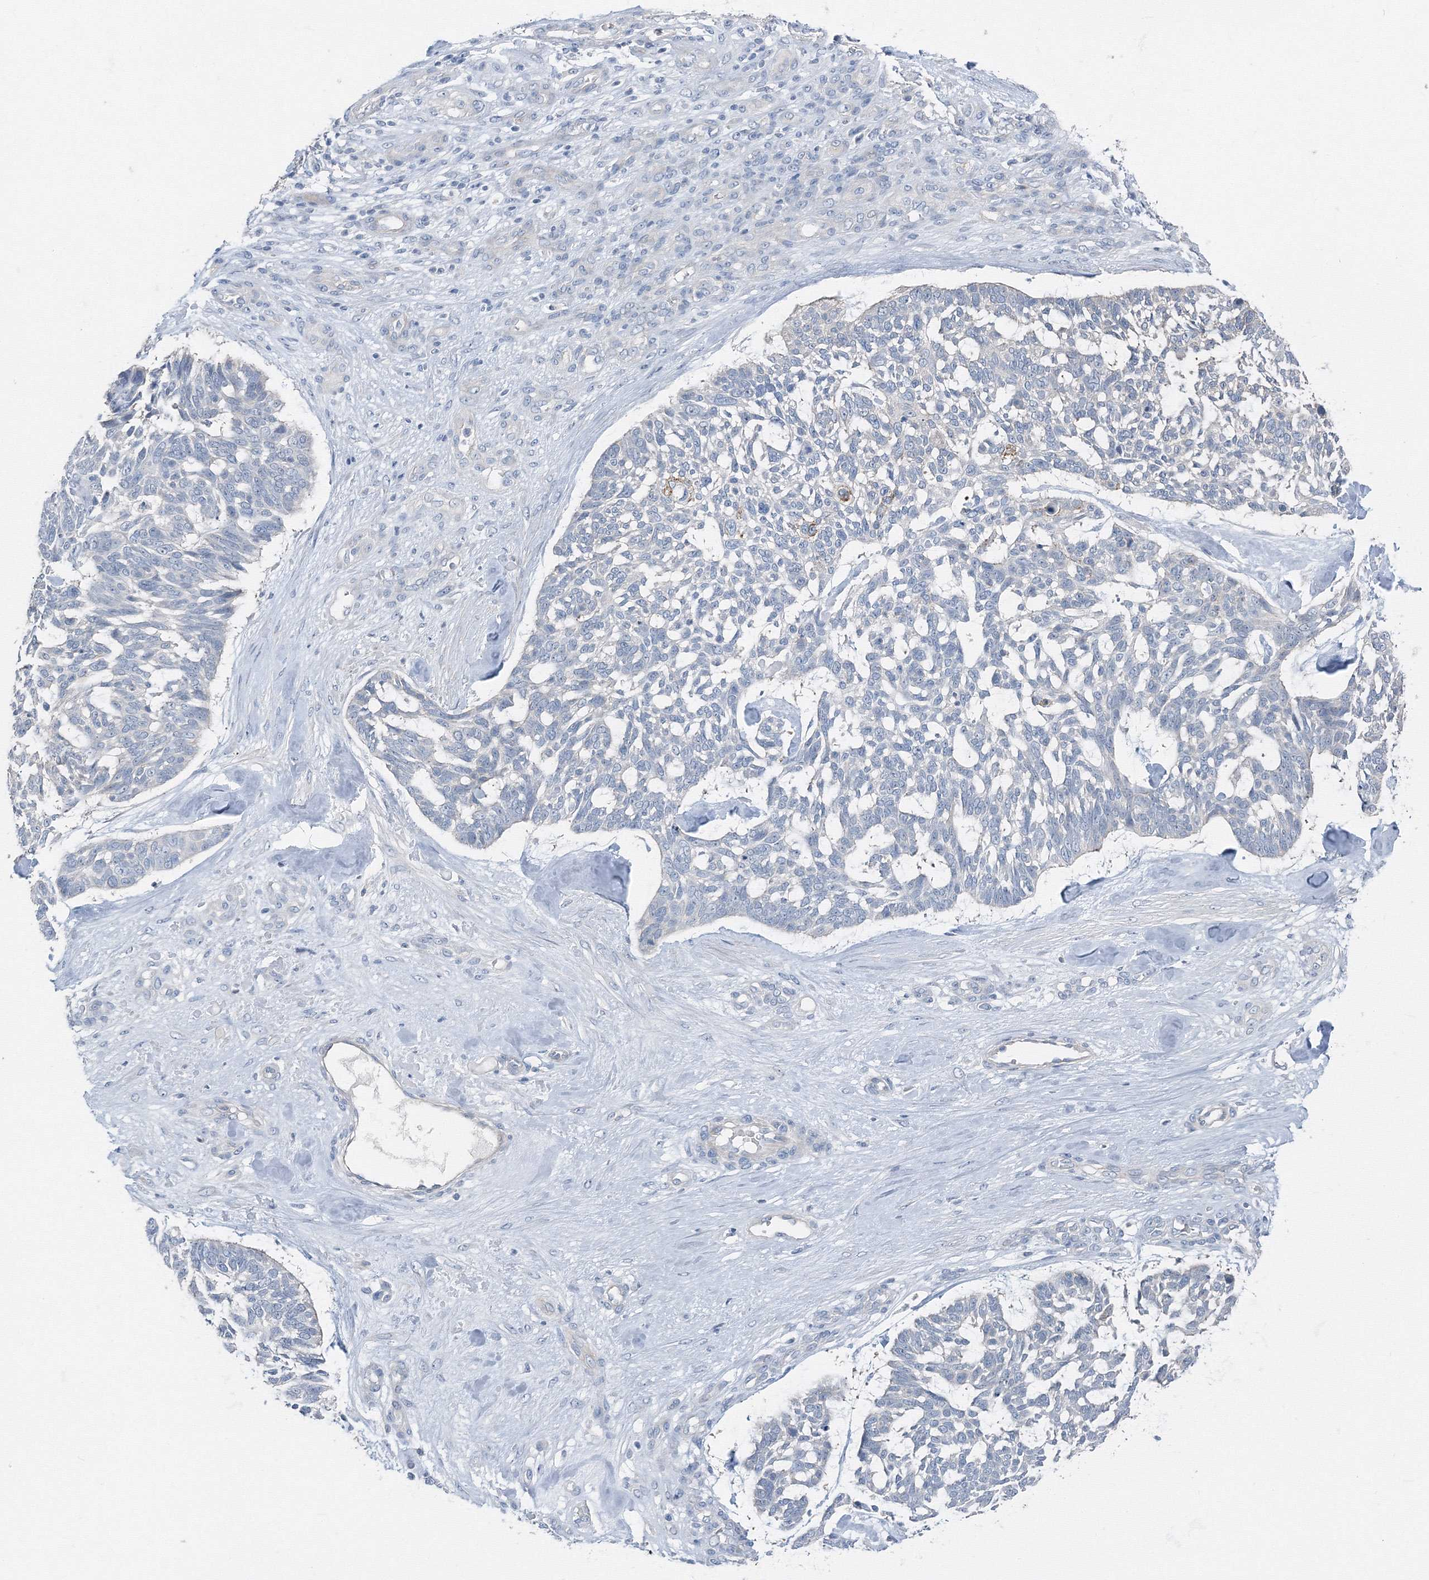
{"staining": {"intensity": "negative", "quantity": "none", "location": "none"}, "tissue": "skin cancer", "cell_type": "Tumor cells", "image_type": "cancer", "snomed": [{"axis": "morphology", "description": "Basal cell carcinoma"}, {"axis": "topography", "description": "Skin"}], "caption": "Histopathology image shows no significant protein positivity in tumor cells of skin basal cell carcinoma.", "gene": "AASDH", "patient": {"sex": "male", "age": 88}}